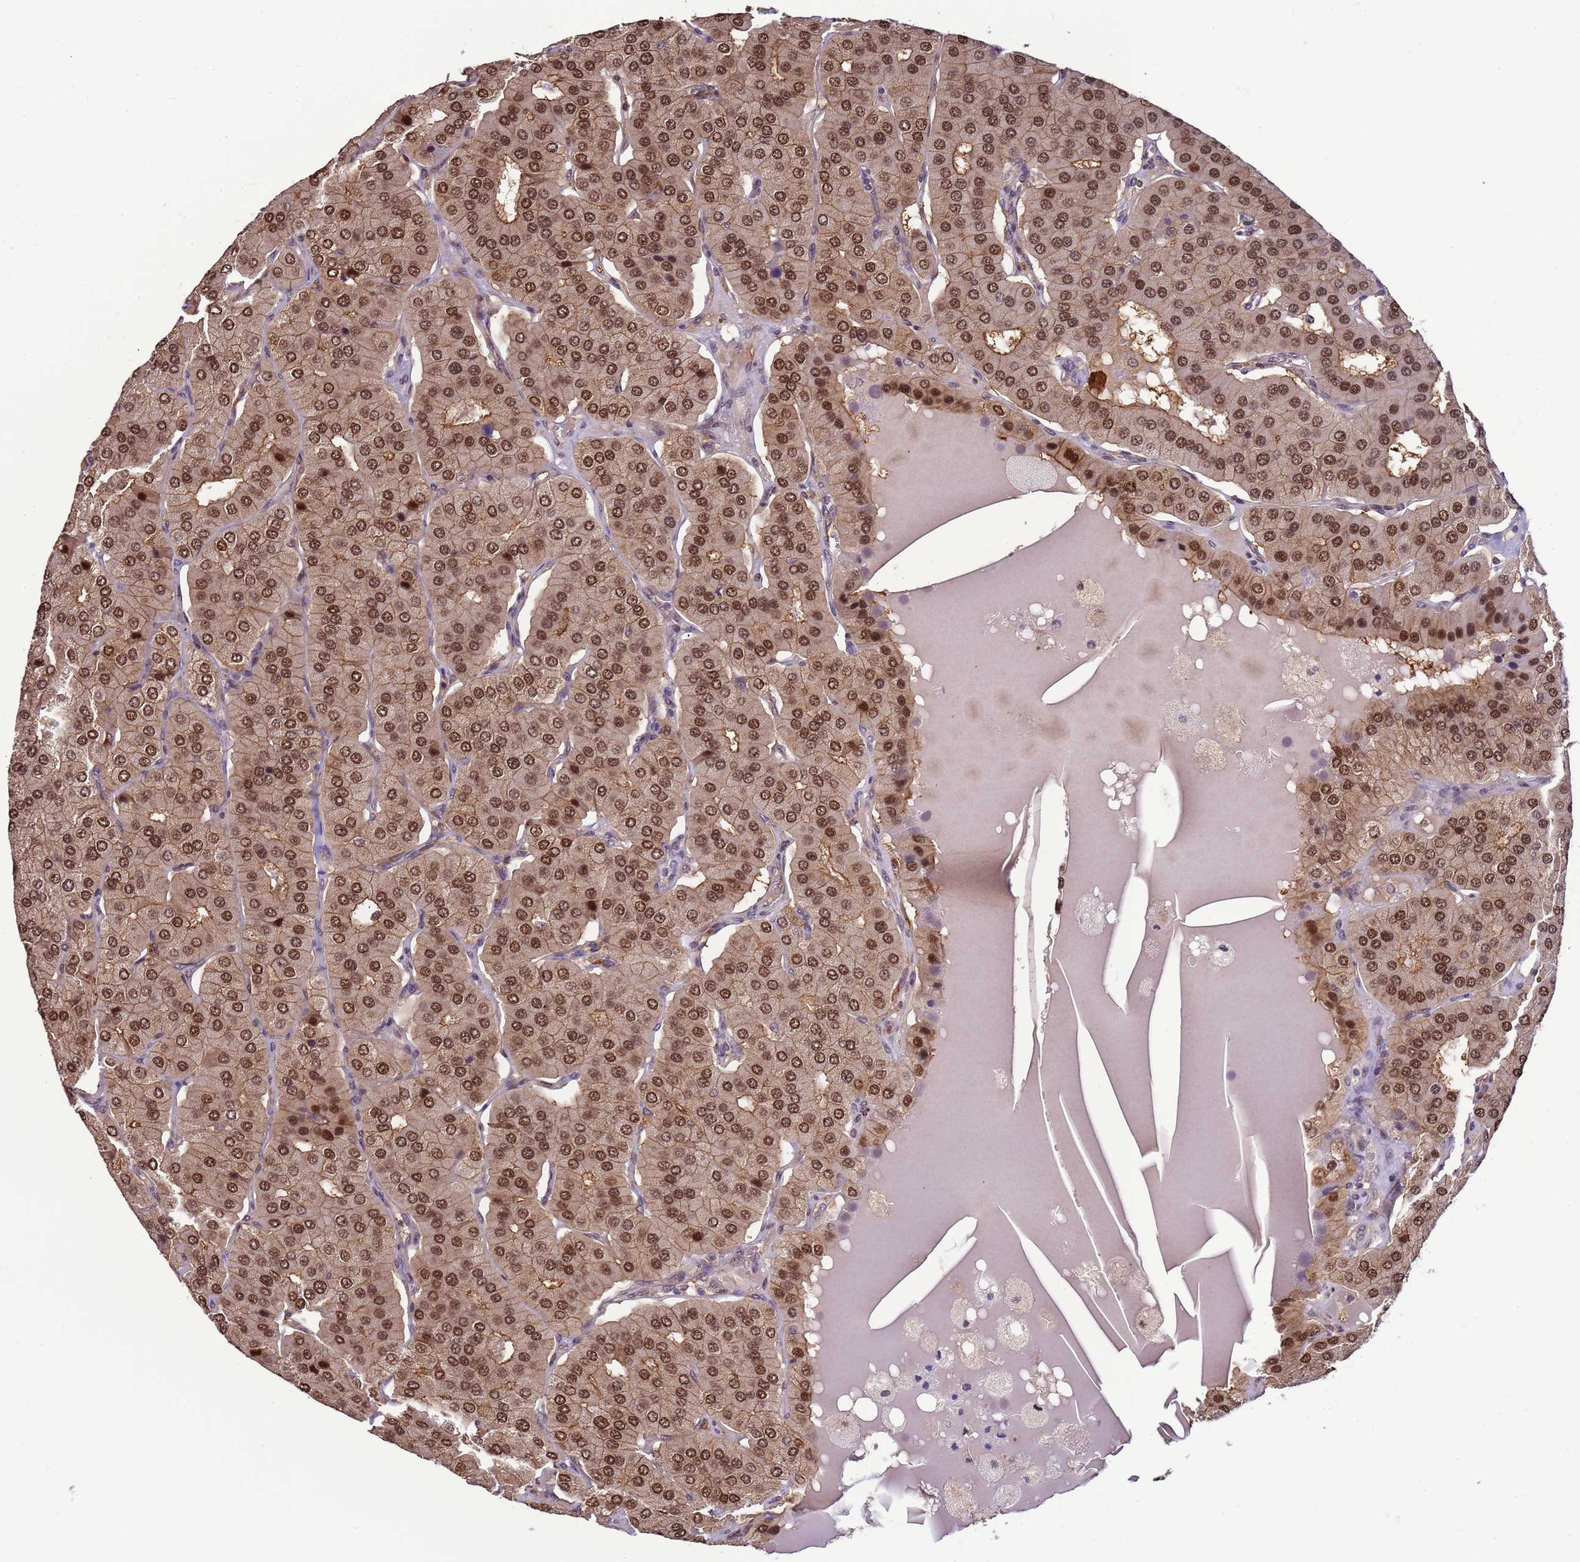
{"staining": {"intensity": "moderate", "quantity": ">75%", "location": "nuclear"}, "tissue": "parathyroid gland", "cell_type": "Glandular cells", "image_type": "normal", "snomed": [{"axis": "morphology", "description": "Normal tissue, NOS"}, {"axis": "morphology", "description": "Adenoma, NOS"}, {"axis": "topography", "description": "Parathyroid gland"}], "caption": "Immunohistochemistry (IHC) histopathology image of normal parathyroid gland stained for a protein (brown), which demonstrates medium levels of moderate nuclear positivity in about >75% of glandular cells.", "gene": "ZBTB5", "patient": {"sex": "female", "age": 86}}